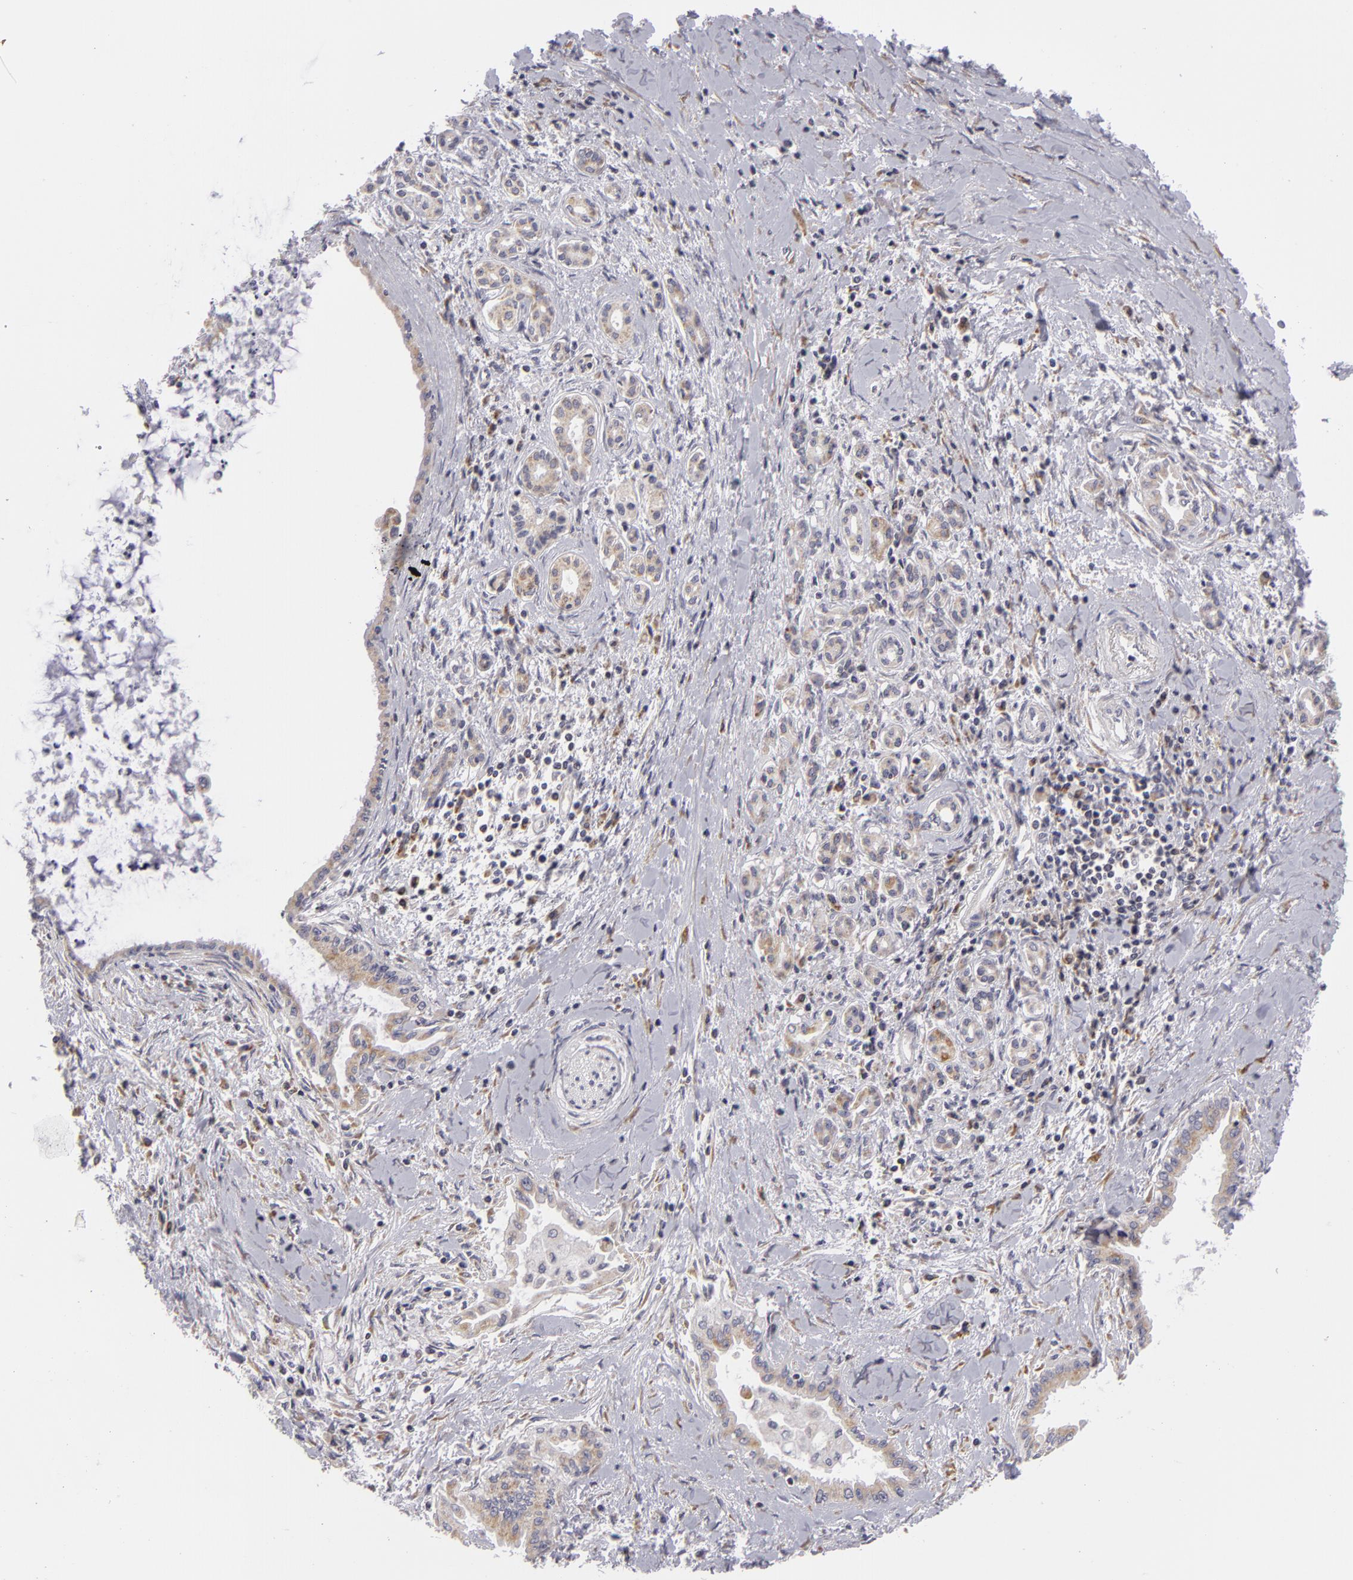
{"staining": {"intensity": "weak", "quantity": ">75%", "location": "cytoplasmic/membranous"}, "tissue": "pancreatic cancer", "cell_type": "Tumor cells", "image_type": "cancer", "snomed": [{"axis": "morphology", "description": "Adenocarcinoma, NOS"}, {"axis": "topography", "description": "Pancreas"}], "caption": "Brown immunohistochemical staining in human pancreatic adenocarcinoma demonstrates weak cytoplasmic/membranous expression in about >75% of tumor cells.", "gene": "ATP2B3", "patient": {"sex": "female", "age": 64}}